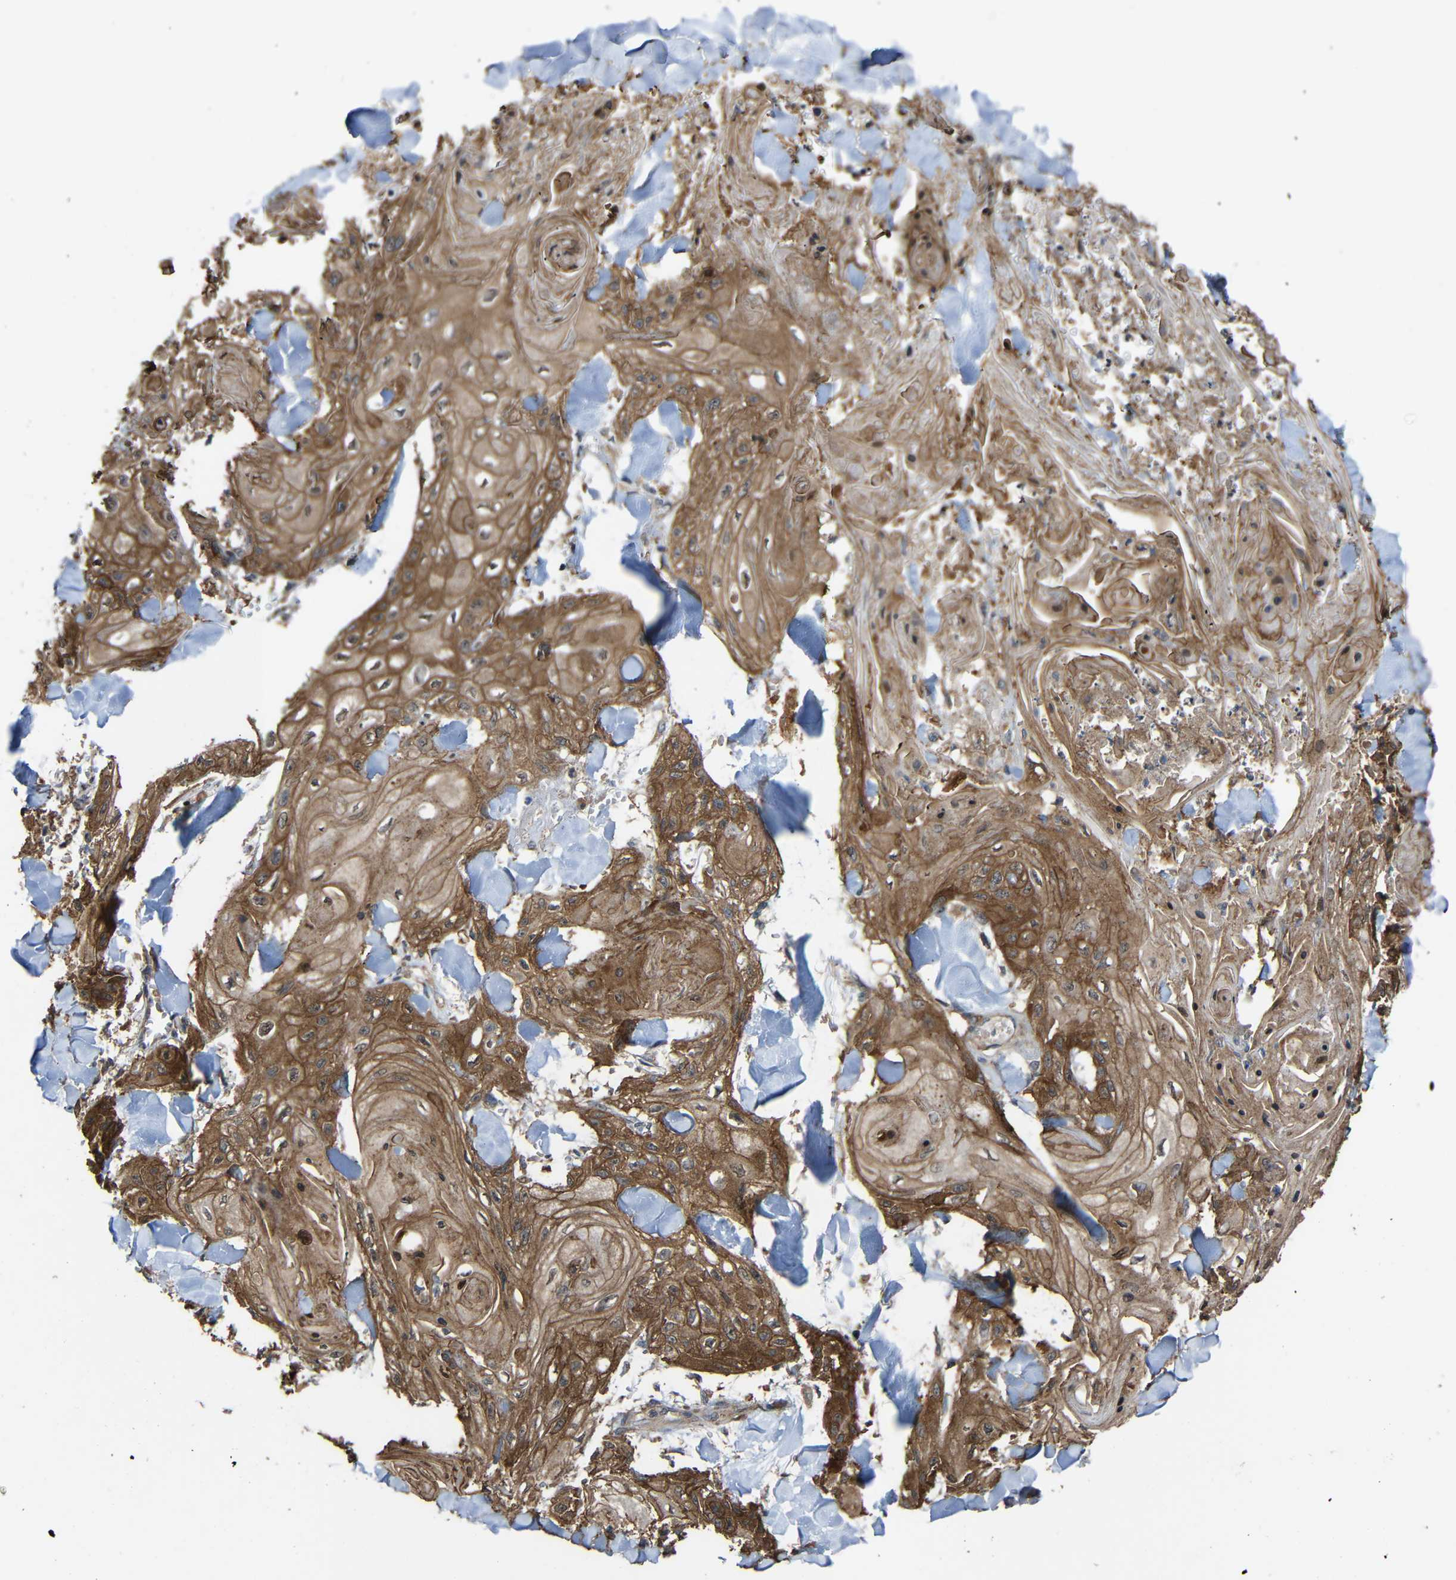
{"staining": {"intensity": "strong", "quantity": ">75%", "location": "cytoplasmic/membranous"}, "tissue": "skin cancer", "cell_type": "Tumor cells", "image_type": "cancer", "snomed": [{"axis": "morphology", "description": "Squamous cell carcinoma, NOS"}, {"axis": "topography", "description": "Skin"}], "caption": "Immunohistochemistry (IHC) micrograph of neoplastic tissue: squamous cell carcinoma (skin) stained using IHC reveals high levels of strong protein expression localized specifically in the cytoplasmic/membranous of tumor cells, appearing as a cytoplasmic/membranous brown color.", "gene": "CHST9", "patient": {"sex": "male", "age": 74}}